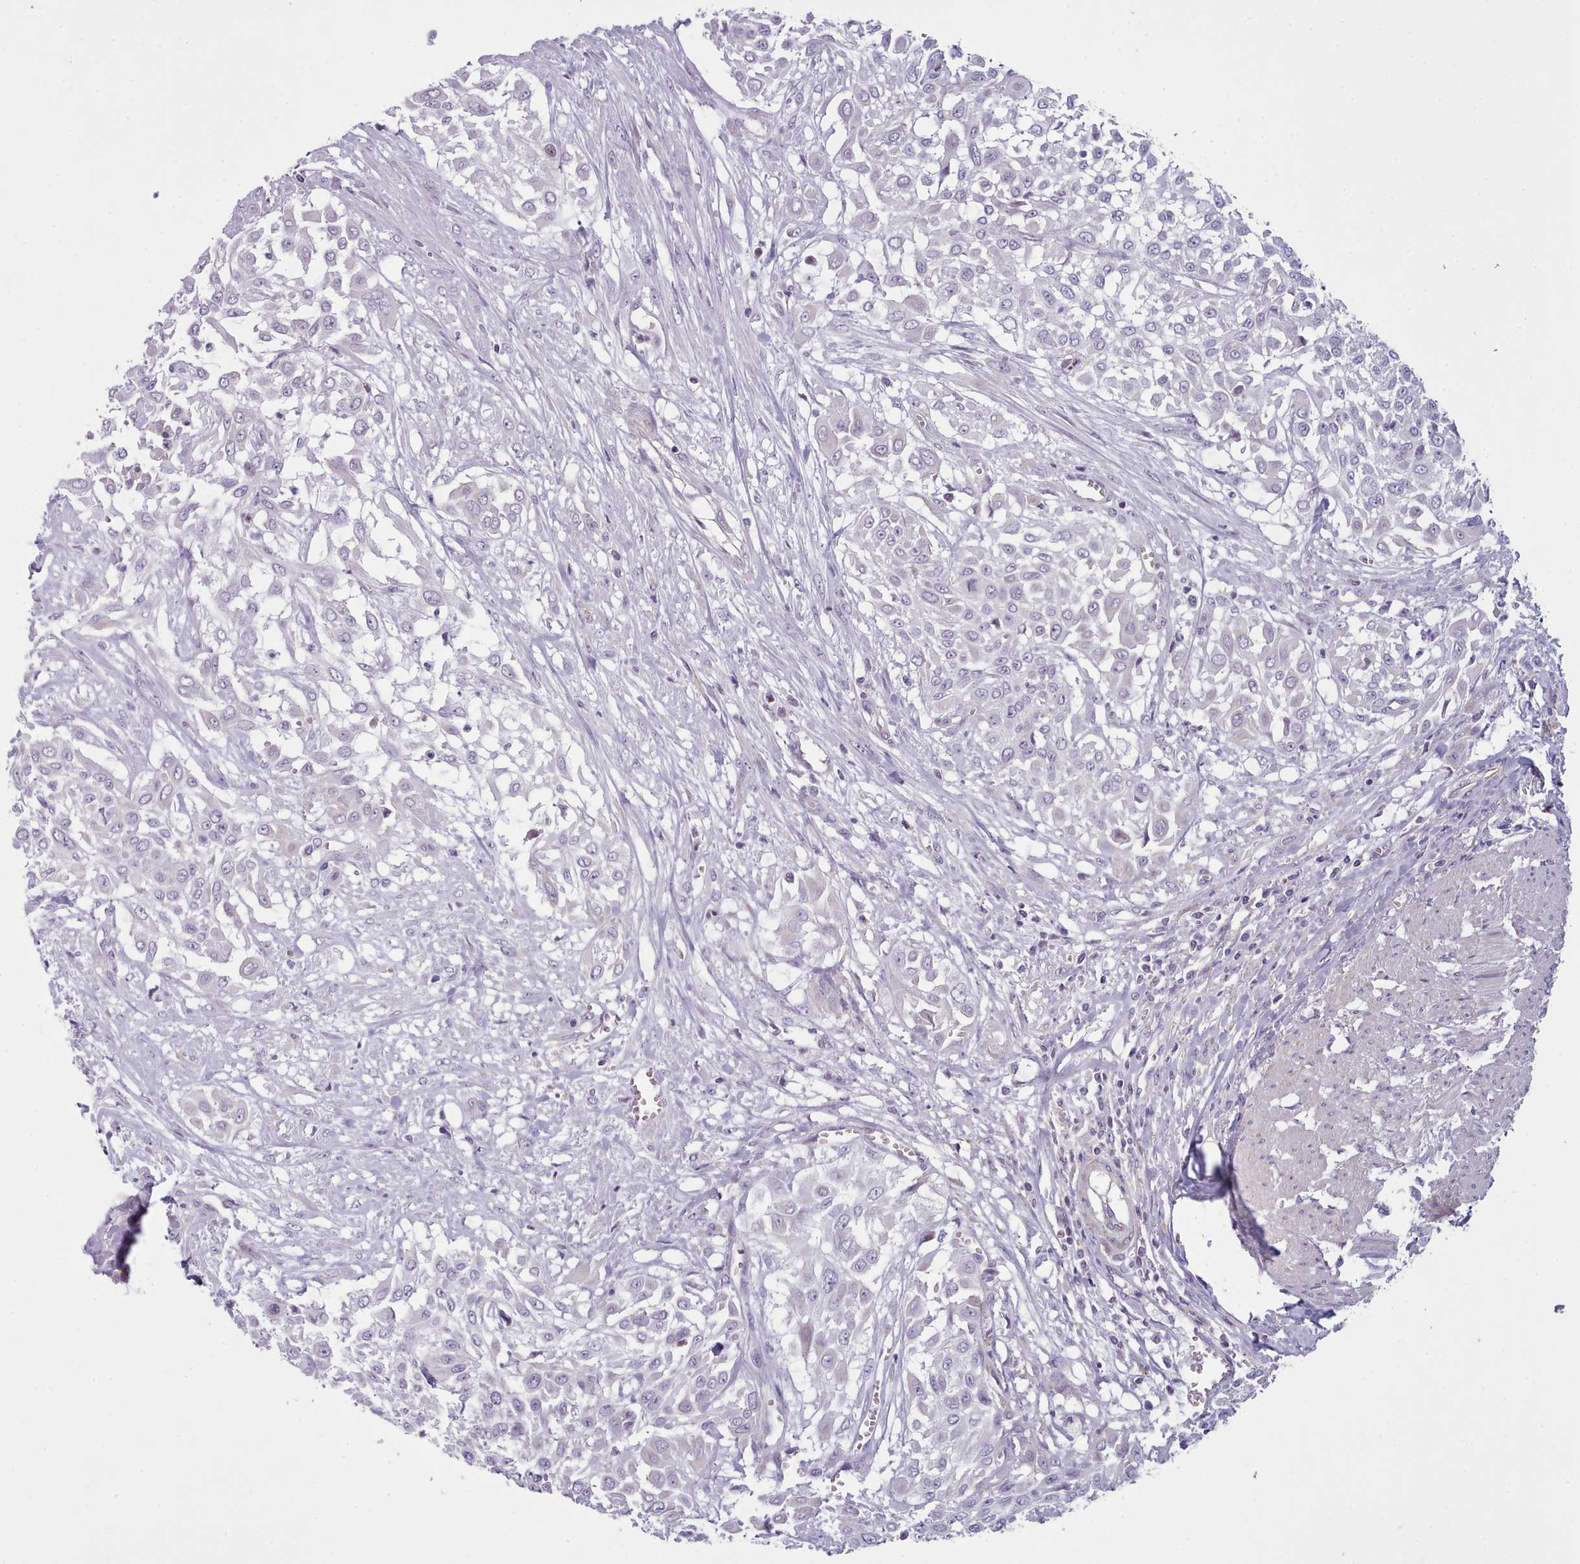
{"staining": {"intensity": "negative", "quantity": "none", "location": "none"}, "tissue": "urothelial cancer", "cell_type": "Tumor cells", "image_type": "cancer", "snomed": [{"axis": "morphology", "description": "Urothelial carcinoma, High grade"}, {"axis": "topography", "description": "Urinary bladder"}], "caption": "High power microscopy micrograph of an IHC photomicrograph of urothelial cancer, revealing no significant staining in tumor cells.", "gene": "SLC52A3", "patient": {"sex": "male", "age": 57}}